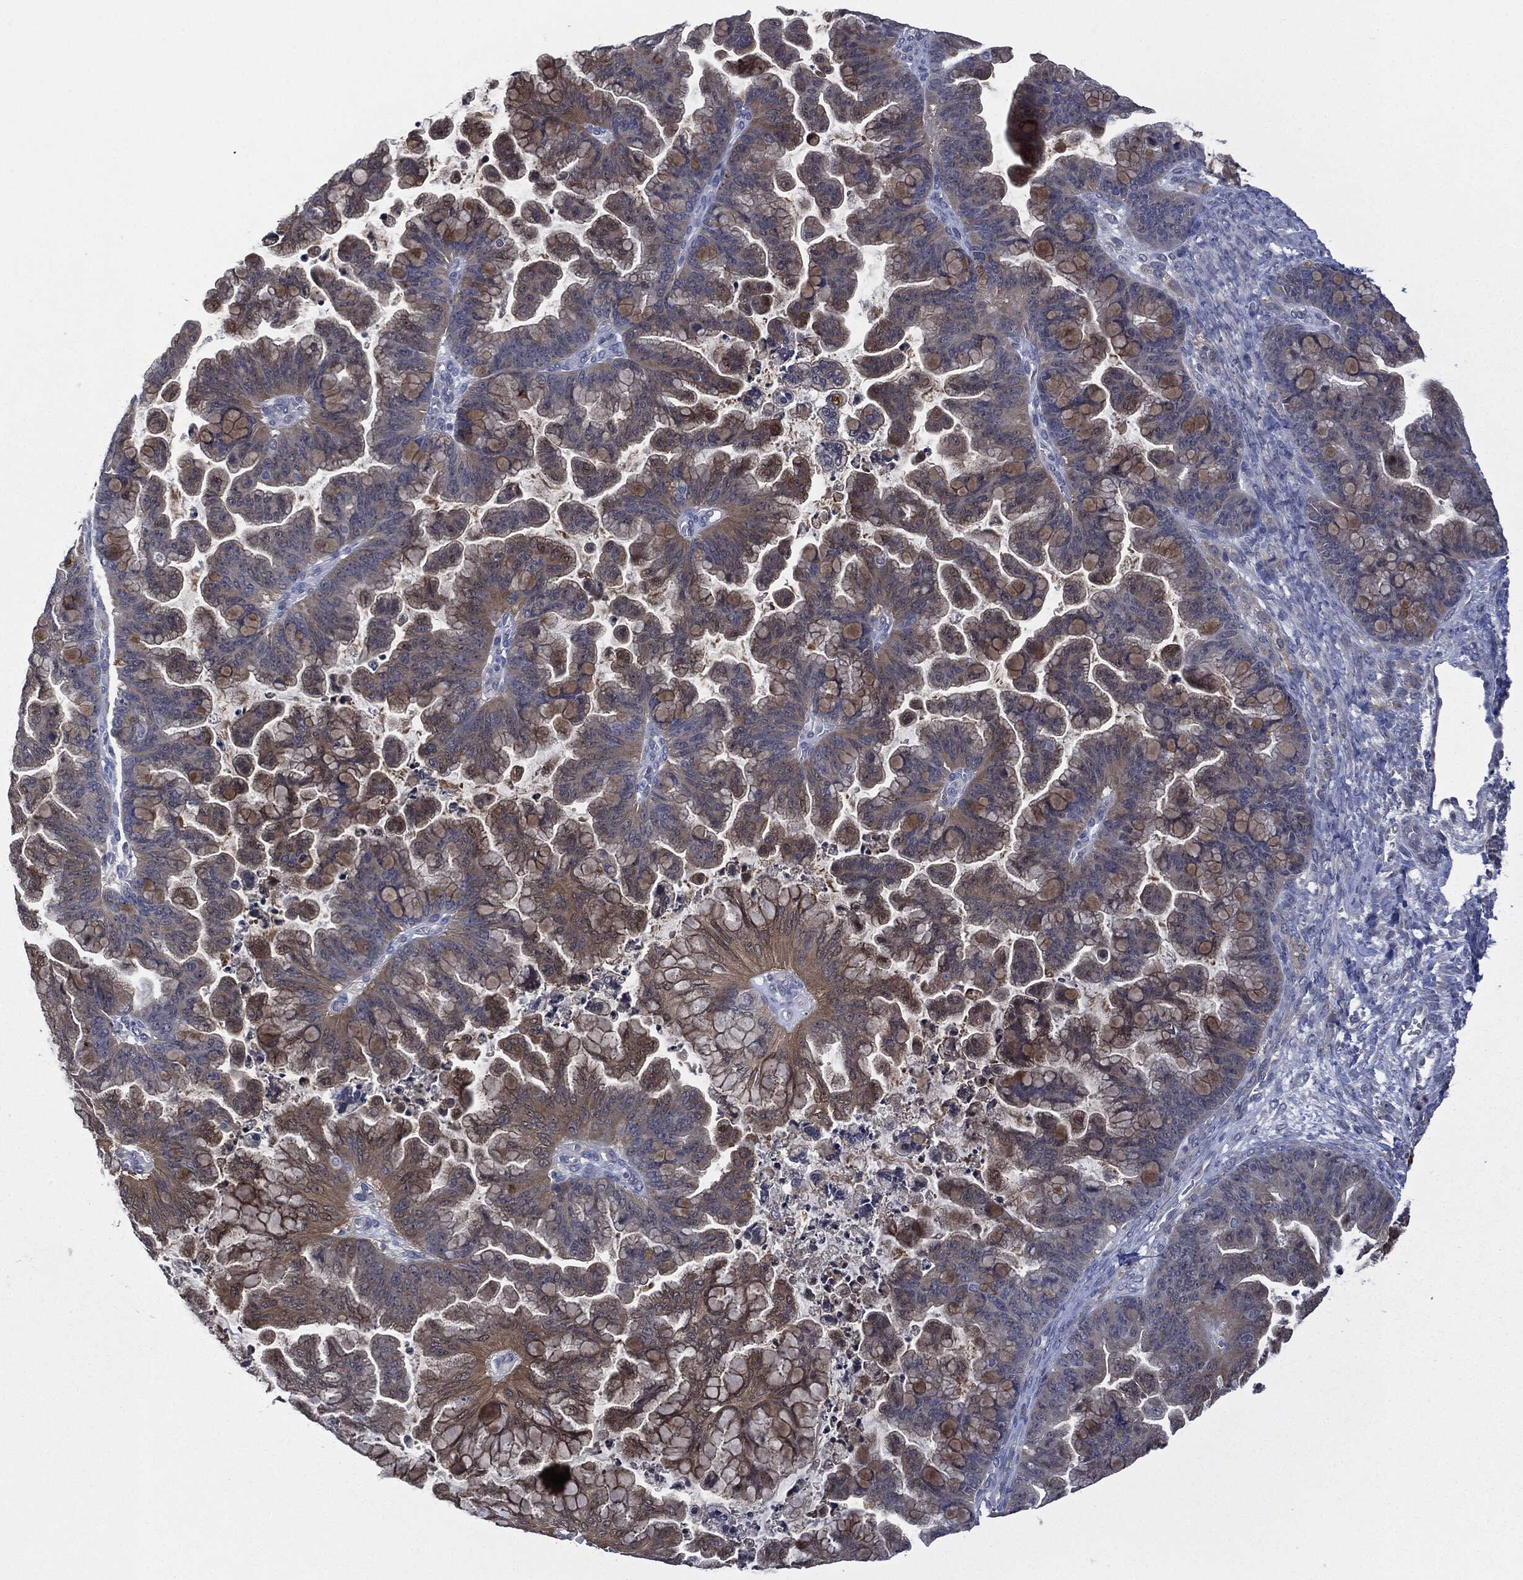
{"staining": {"intensity": "moderate", "quantity": "25%-75%", "location": "cytoplasmic/membranous"}, "tissue": "ovarian cancer", "cell_type": "Tumor cells", "image_type": "cancer", "snomed": [{"axis": "morphology", "description": "Cystadenocarcinoma, mucinous, NOS"}, {"axis": "topography", "description": "Ovary"}], "caption": "A brown stain shows moderate cytoplasmic/membranous positivity of a protein in human mucinous cystadenocarcinoma (ovarian) tumor cells.", "gene": "IL1RN", "patient": {"sex": "female", "age": 67}}